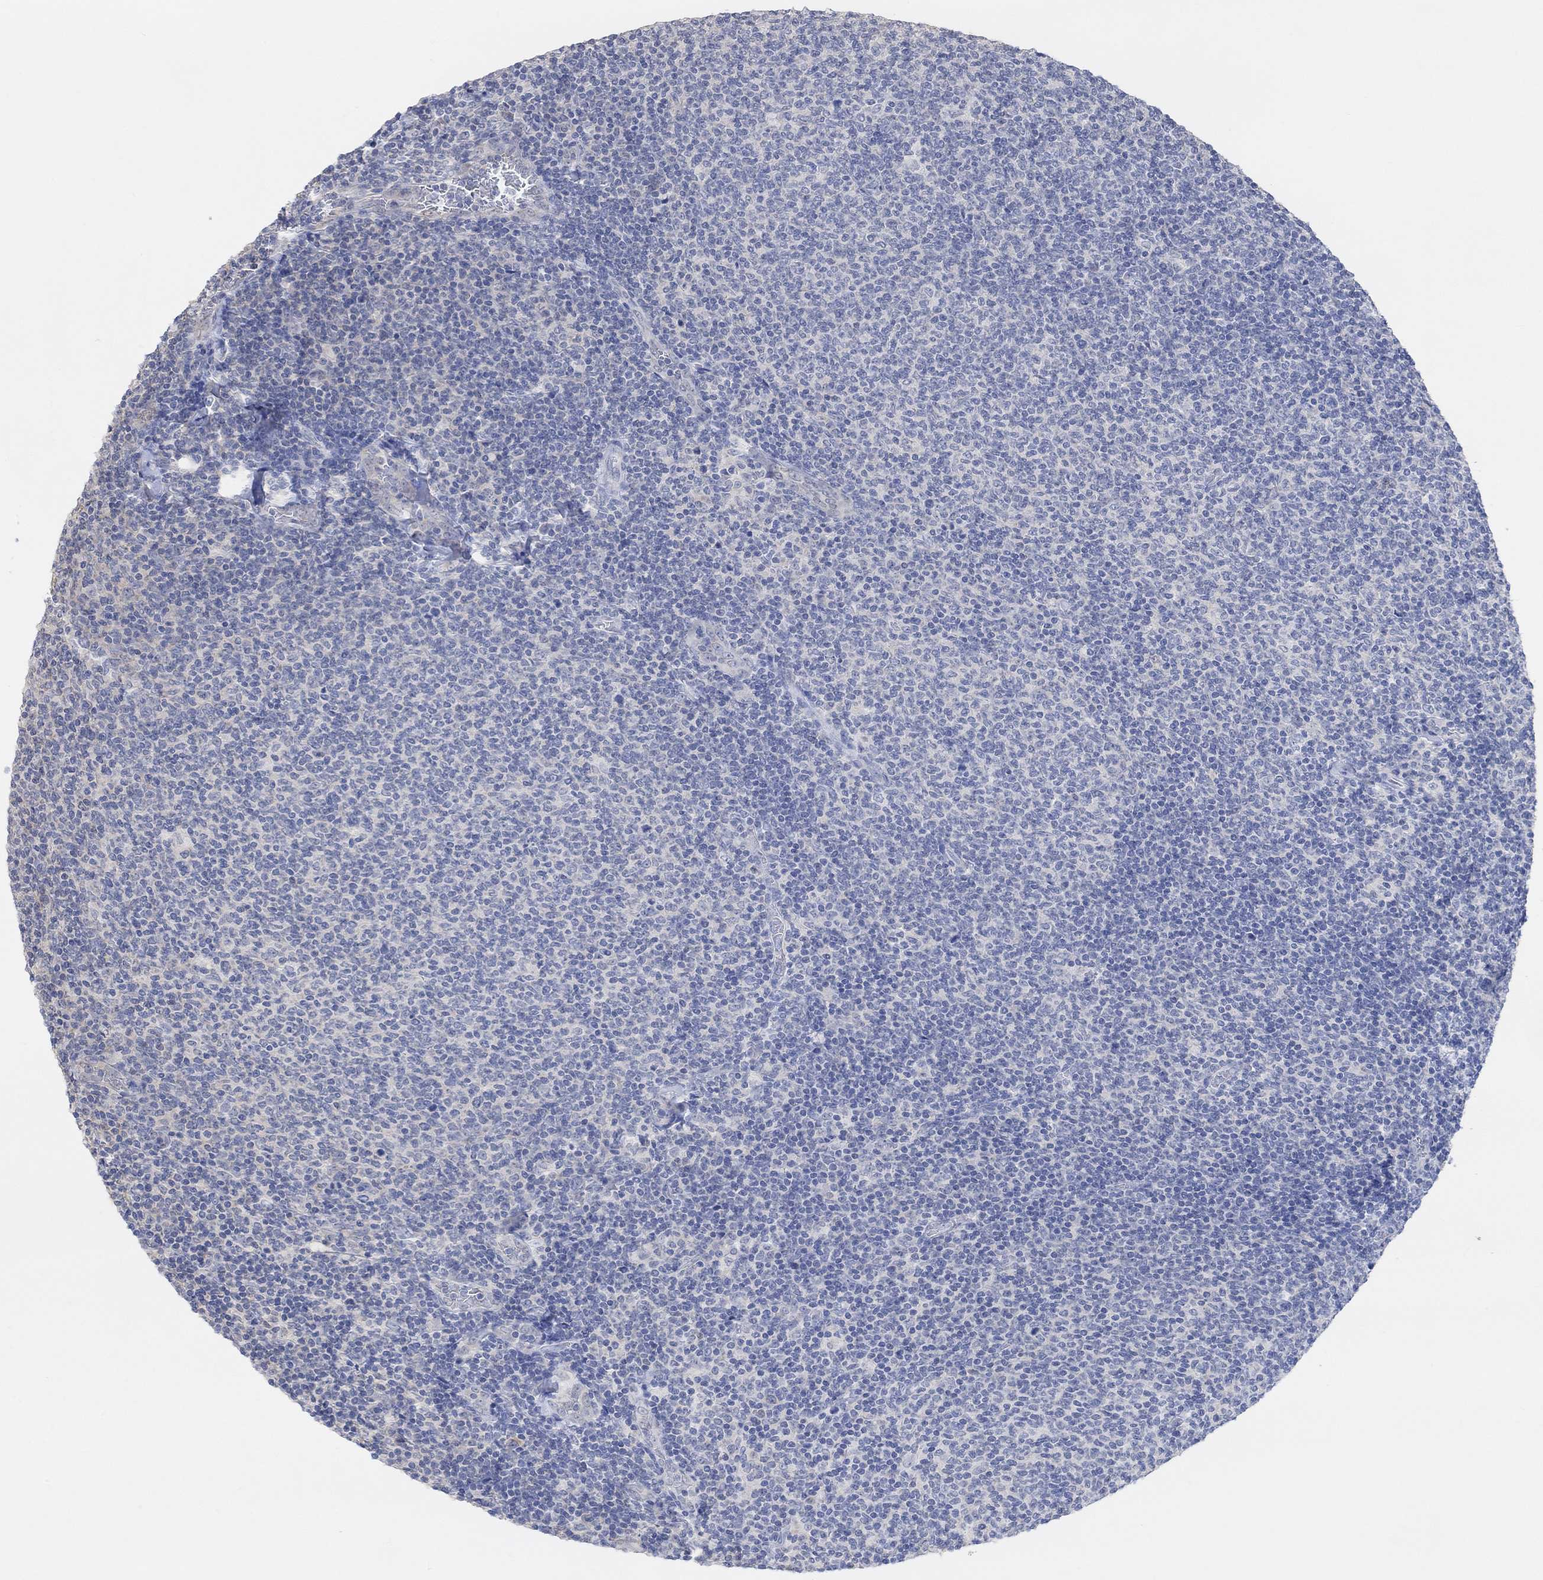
{"staining": {"intensity": "negative", "quantity": "none", "location": "none"}, "tissue": "lymphoma", "cell_type": "Tumor cells", "image_type": "cancer", "snomed": [{"axis": "morphology", "description": "Malignant lymphoma, non-Hodgkin's type, Low grade"}, {"axis": "topography", "description": "Lymph node"}], "caption": "A histopathology image of human lymphoma is negative for staining in tumor cells. (Stains: DAB IHC with hematoxylin counter stain, Microscopy: brightfield microscopy at high magnification).", "gene": "MUC1", "patient": {"sex": "male", "age": 52}}